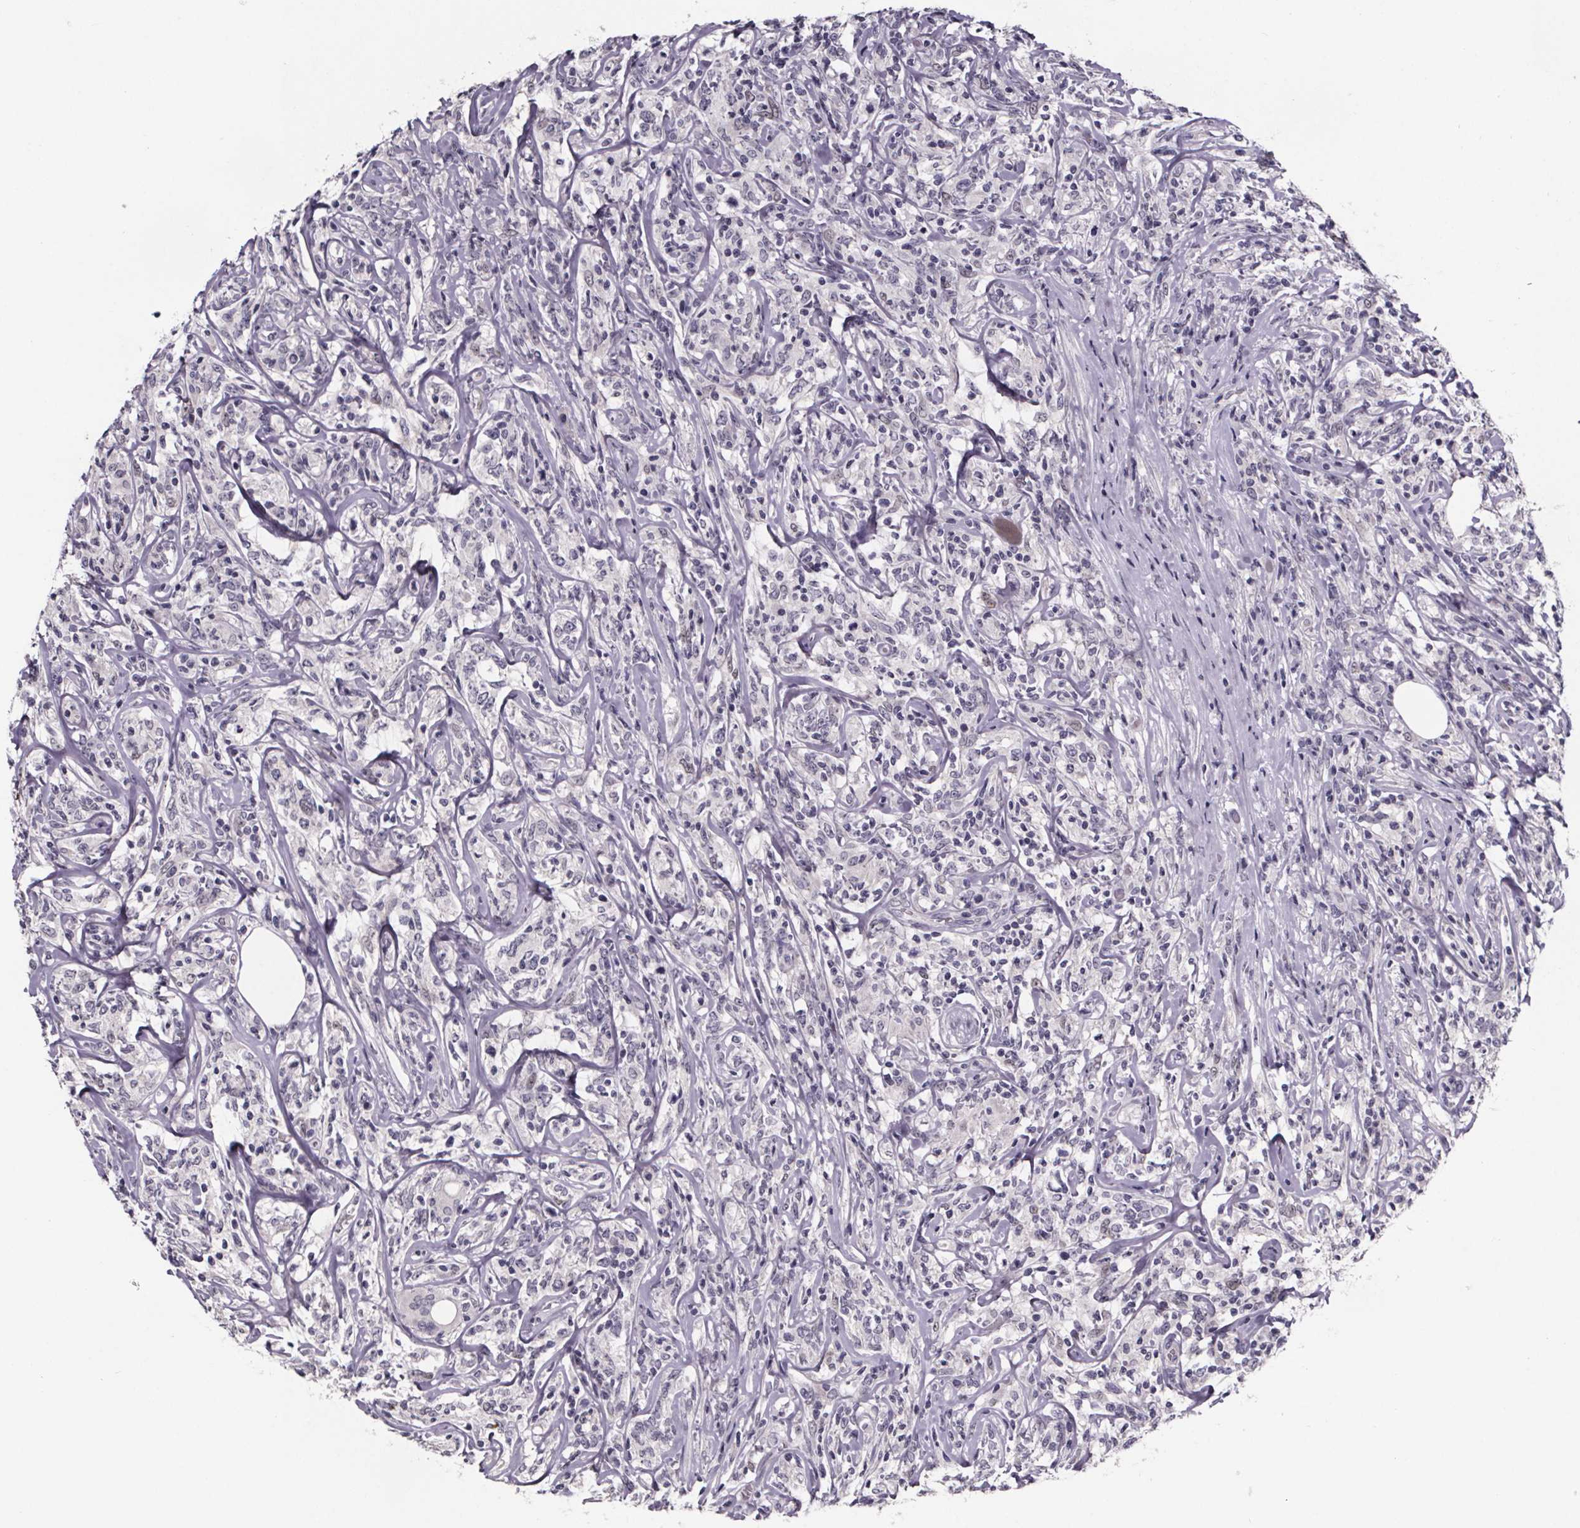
{"staining": {"intensity": "negative", "quantity": "none", "location": "none"}, "tissue": "lymphoma", "cell_type": "Tumor cells", "image_type": "cancer", "snomed": [{"axis": "morphology", "description": "Malignant lymphoma, non-Hodgkin's type, High grade"}, {"axis": "topography", "description": "Lymph node"}], "caption": "Tumor cells show no significant protein positivity in lymphoma.", "gene": "AR", "patient": {"sex": "female", "age": 84}}